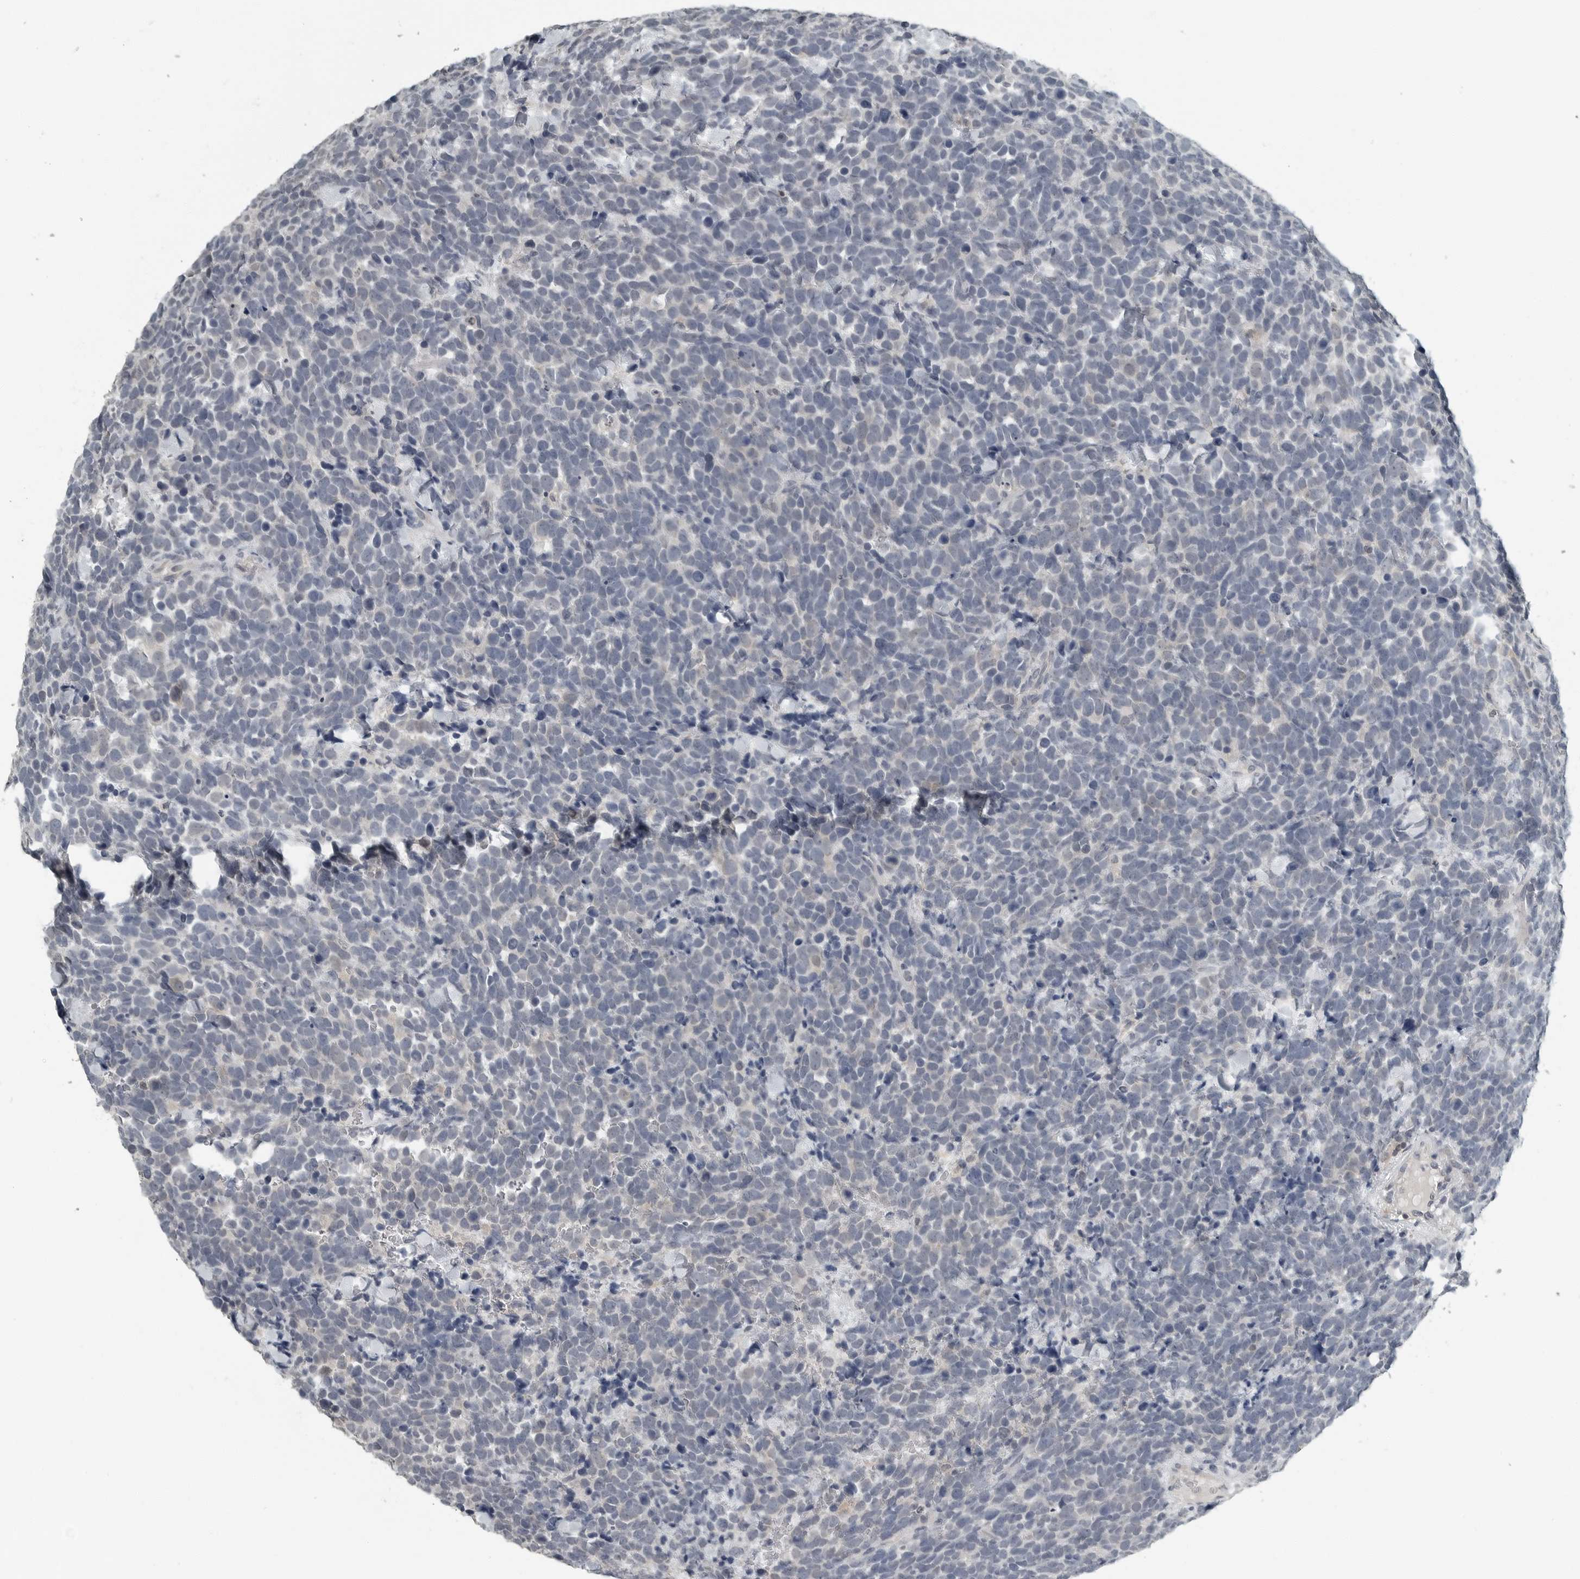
{"staining": {"intensity": "negative", "quantity": "none", "location": "none"}, "tissue": "urothelial cancer", "cell_type": "Tumor cells", "image_type": "cancer", "snomed": [{"axis": "morphology", "description": "Urothelial carcinoma, High grade"}, {"axis": "topography", "description": "Urinary bladder"}], "caption": "Tumor cells are negative for brown protein staining in high-grade urothelial carcinoma.", "gene": "KYAT1", "patient": {"sex": "female", "age": 82}}